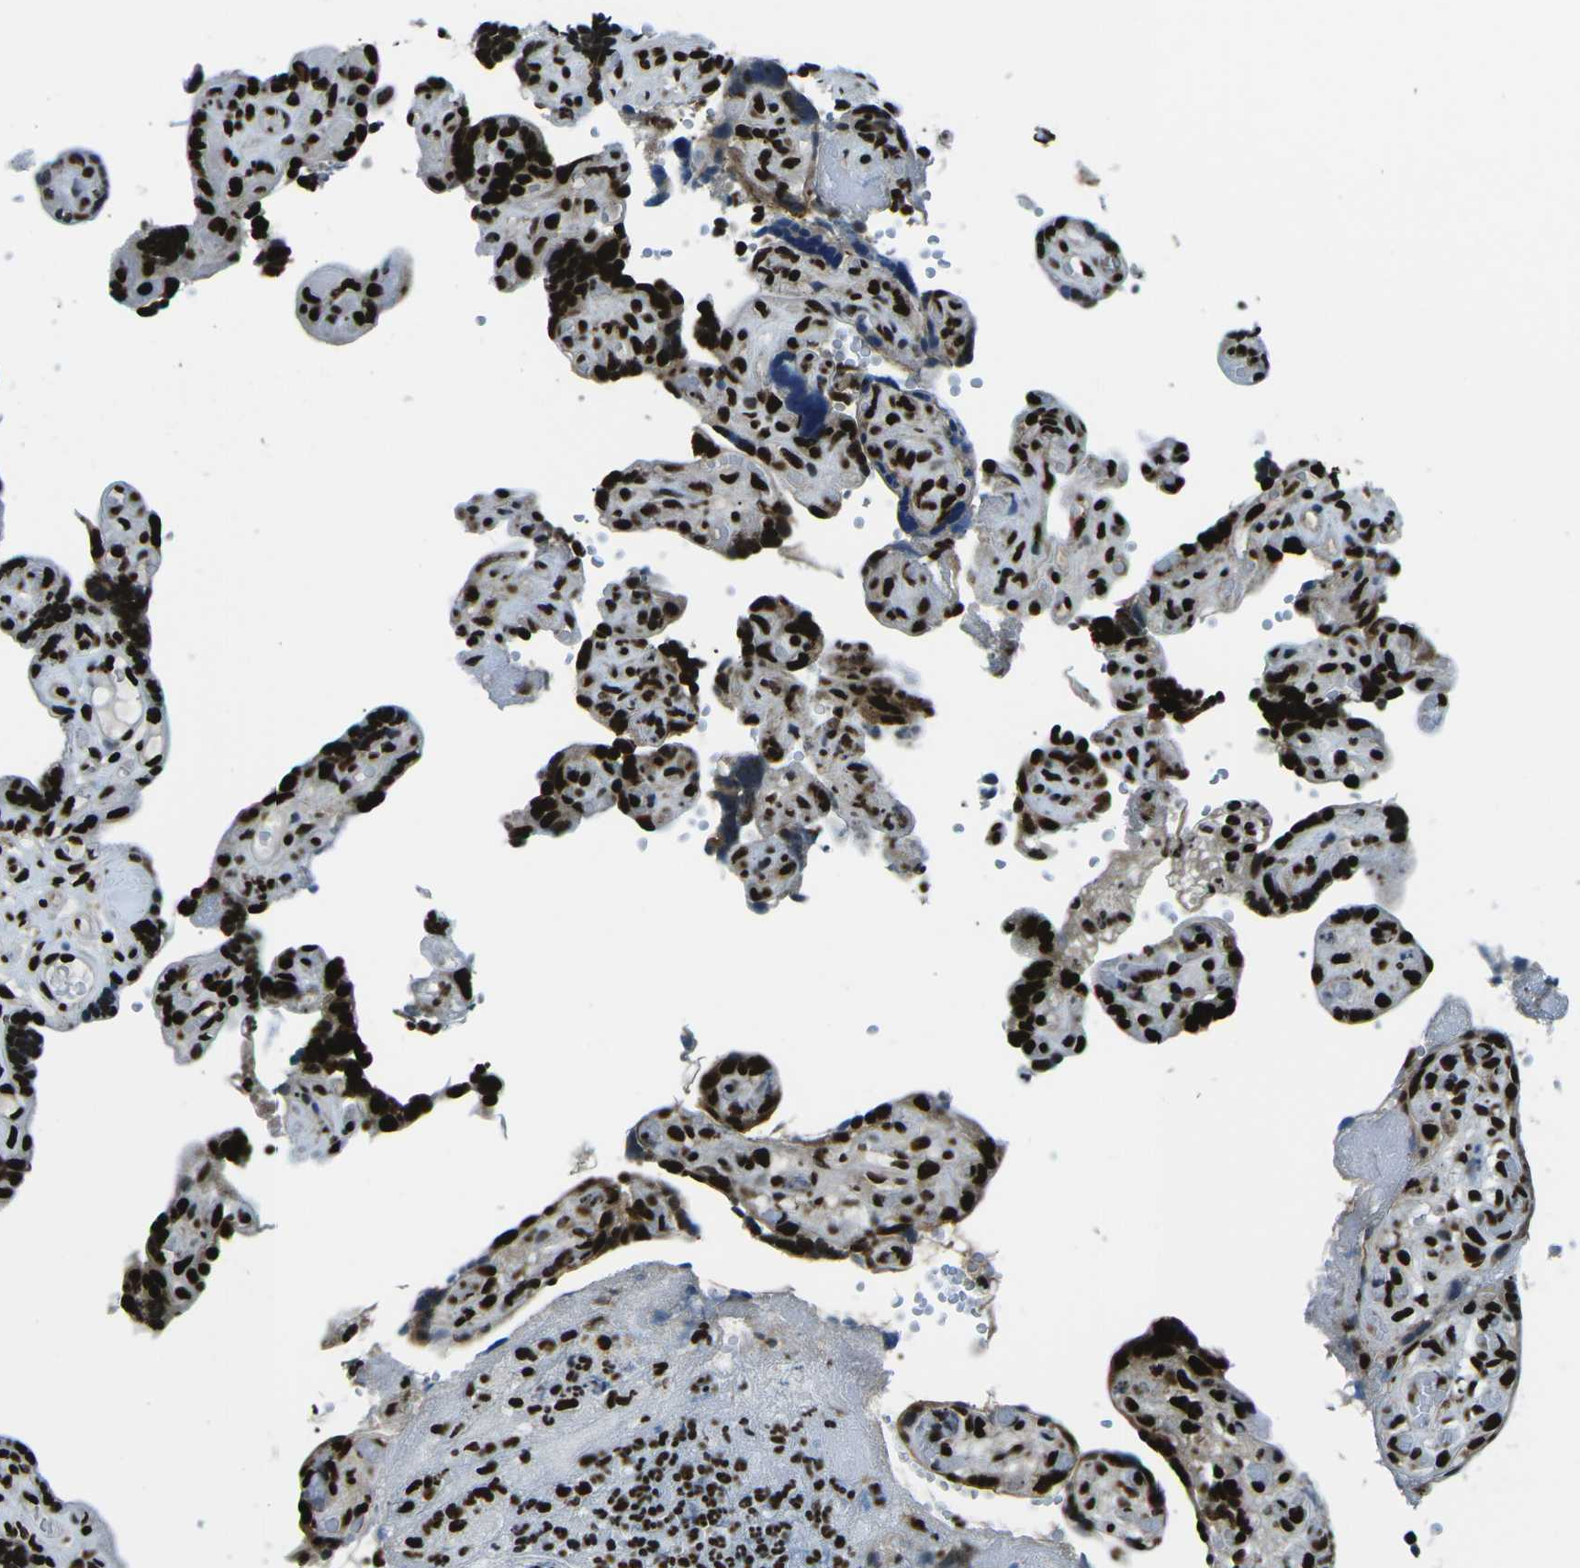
{"staining": {"intensity": "strong", "quantity": ">75%", "location": "nuclear"}, "tissue": "placenta", "cell_type": "Decidual cells", "image_type": "normal", "snomed": [{"axis": "morphology", "description": "Normal tissue, NOS"}, {"axis": "topography", "description": "Placenta"}], "caption": "The histopathology image demonstrates a brown stain indicating the presence of a protein in the nuclear of decidual cells in placenta. (DAB = brown stain, brightfield microscopy at high magnification).", "gene": "HNRNPL", "patient": {"sex": "female", "age": 30}}